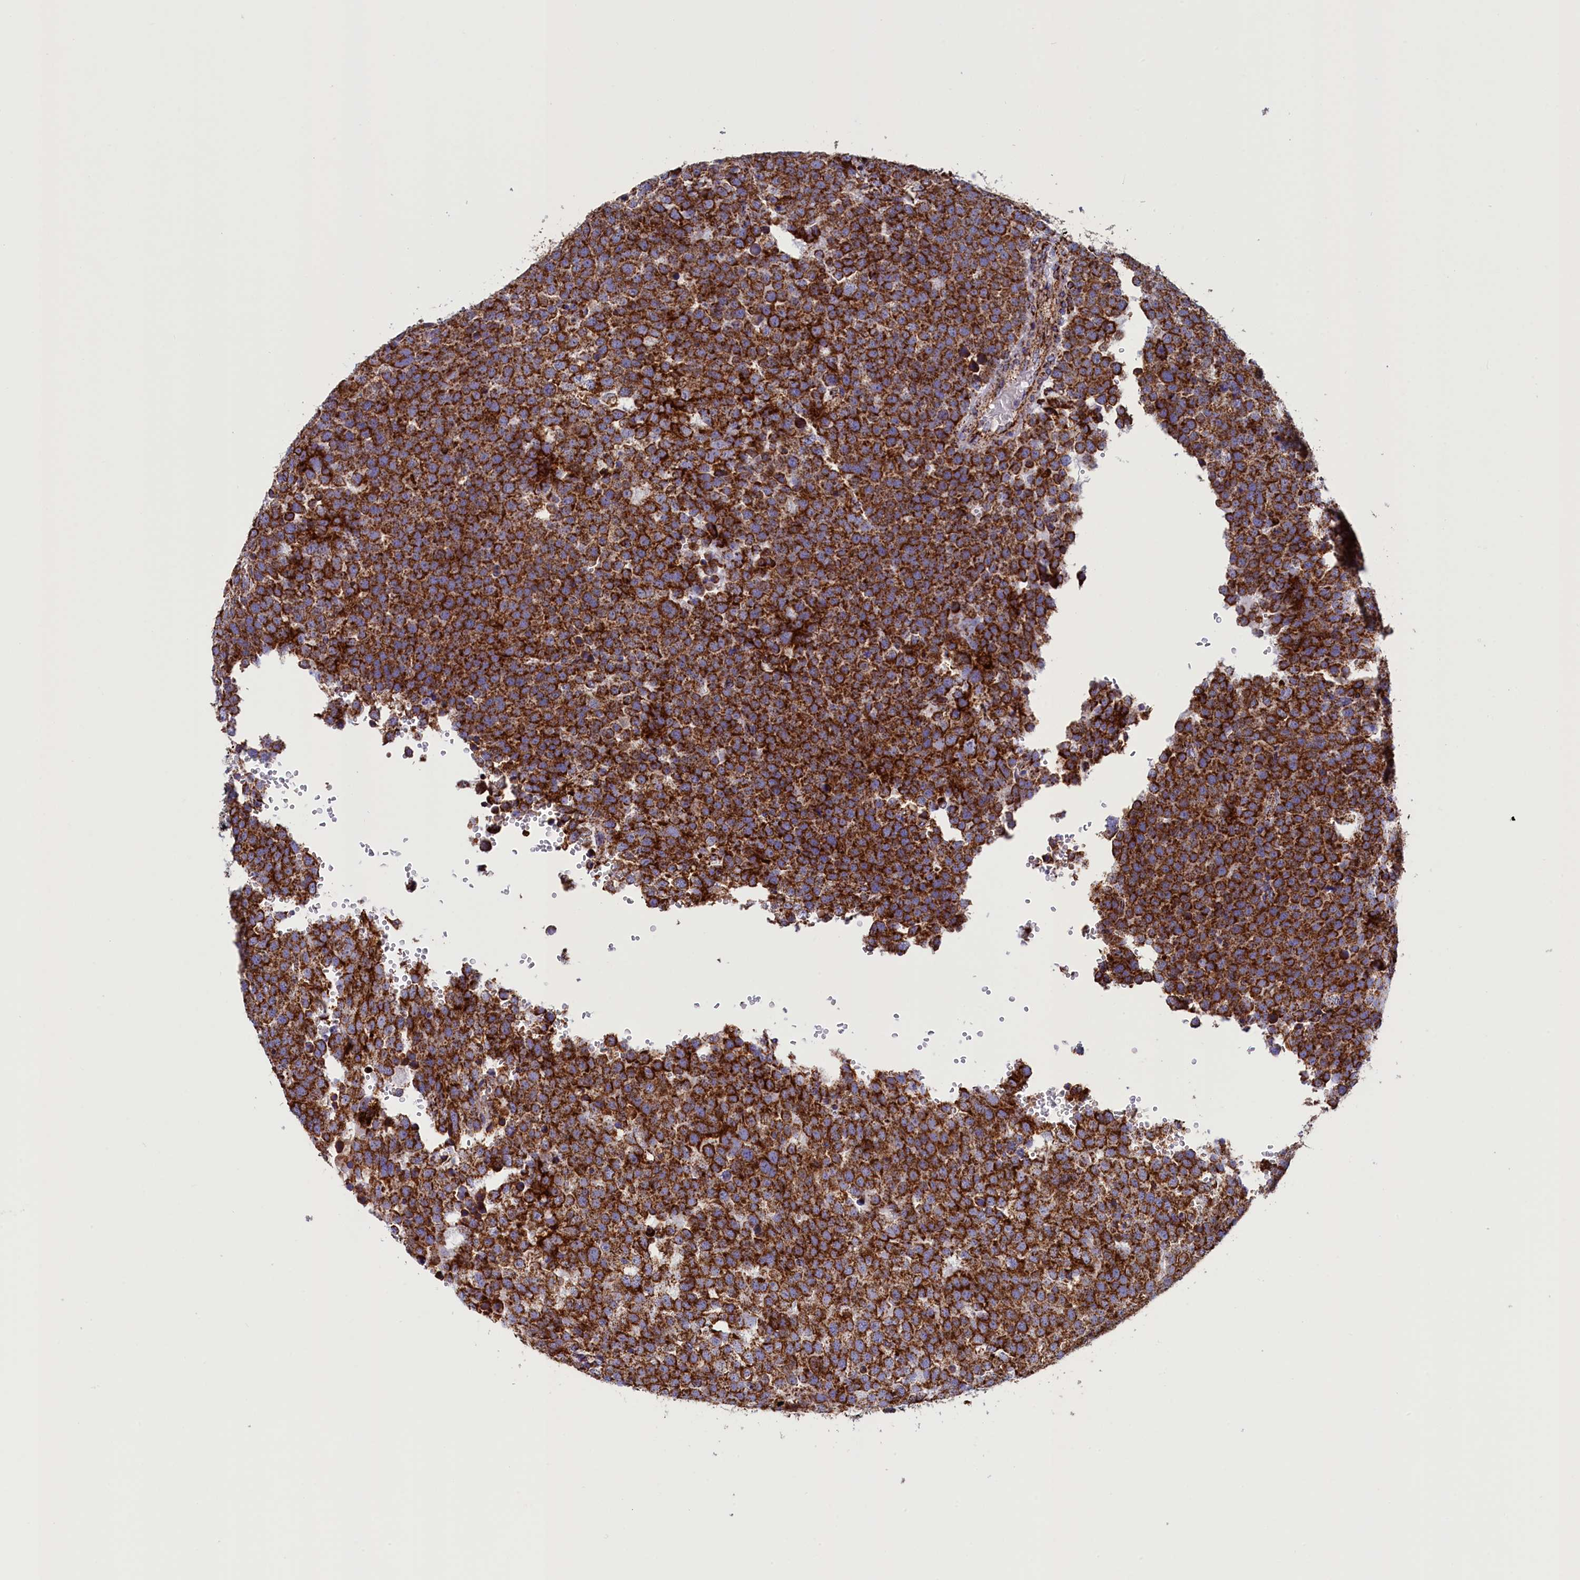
{"staining": {"intensity": "strong", "quantity": ">75%", "location": "cytoplasmic/membranous"}, "tissue": "testis cancer", "cell_type": "Tumor cells", "image_type": "cancer", "snomed": [{"axis": "morphology", "description": "Seminoma, NOS"}, {"axis": "topography", "description": "Testis"}], "caption": "Seminoma (testis) was stained to show a protein in brown. There is high levels of strong cytoplasmic/membranous positivity in approximately >75% of tumor cells.", "gene": "SLC39A3", "patient": {"sex": "male", "age": 71}}